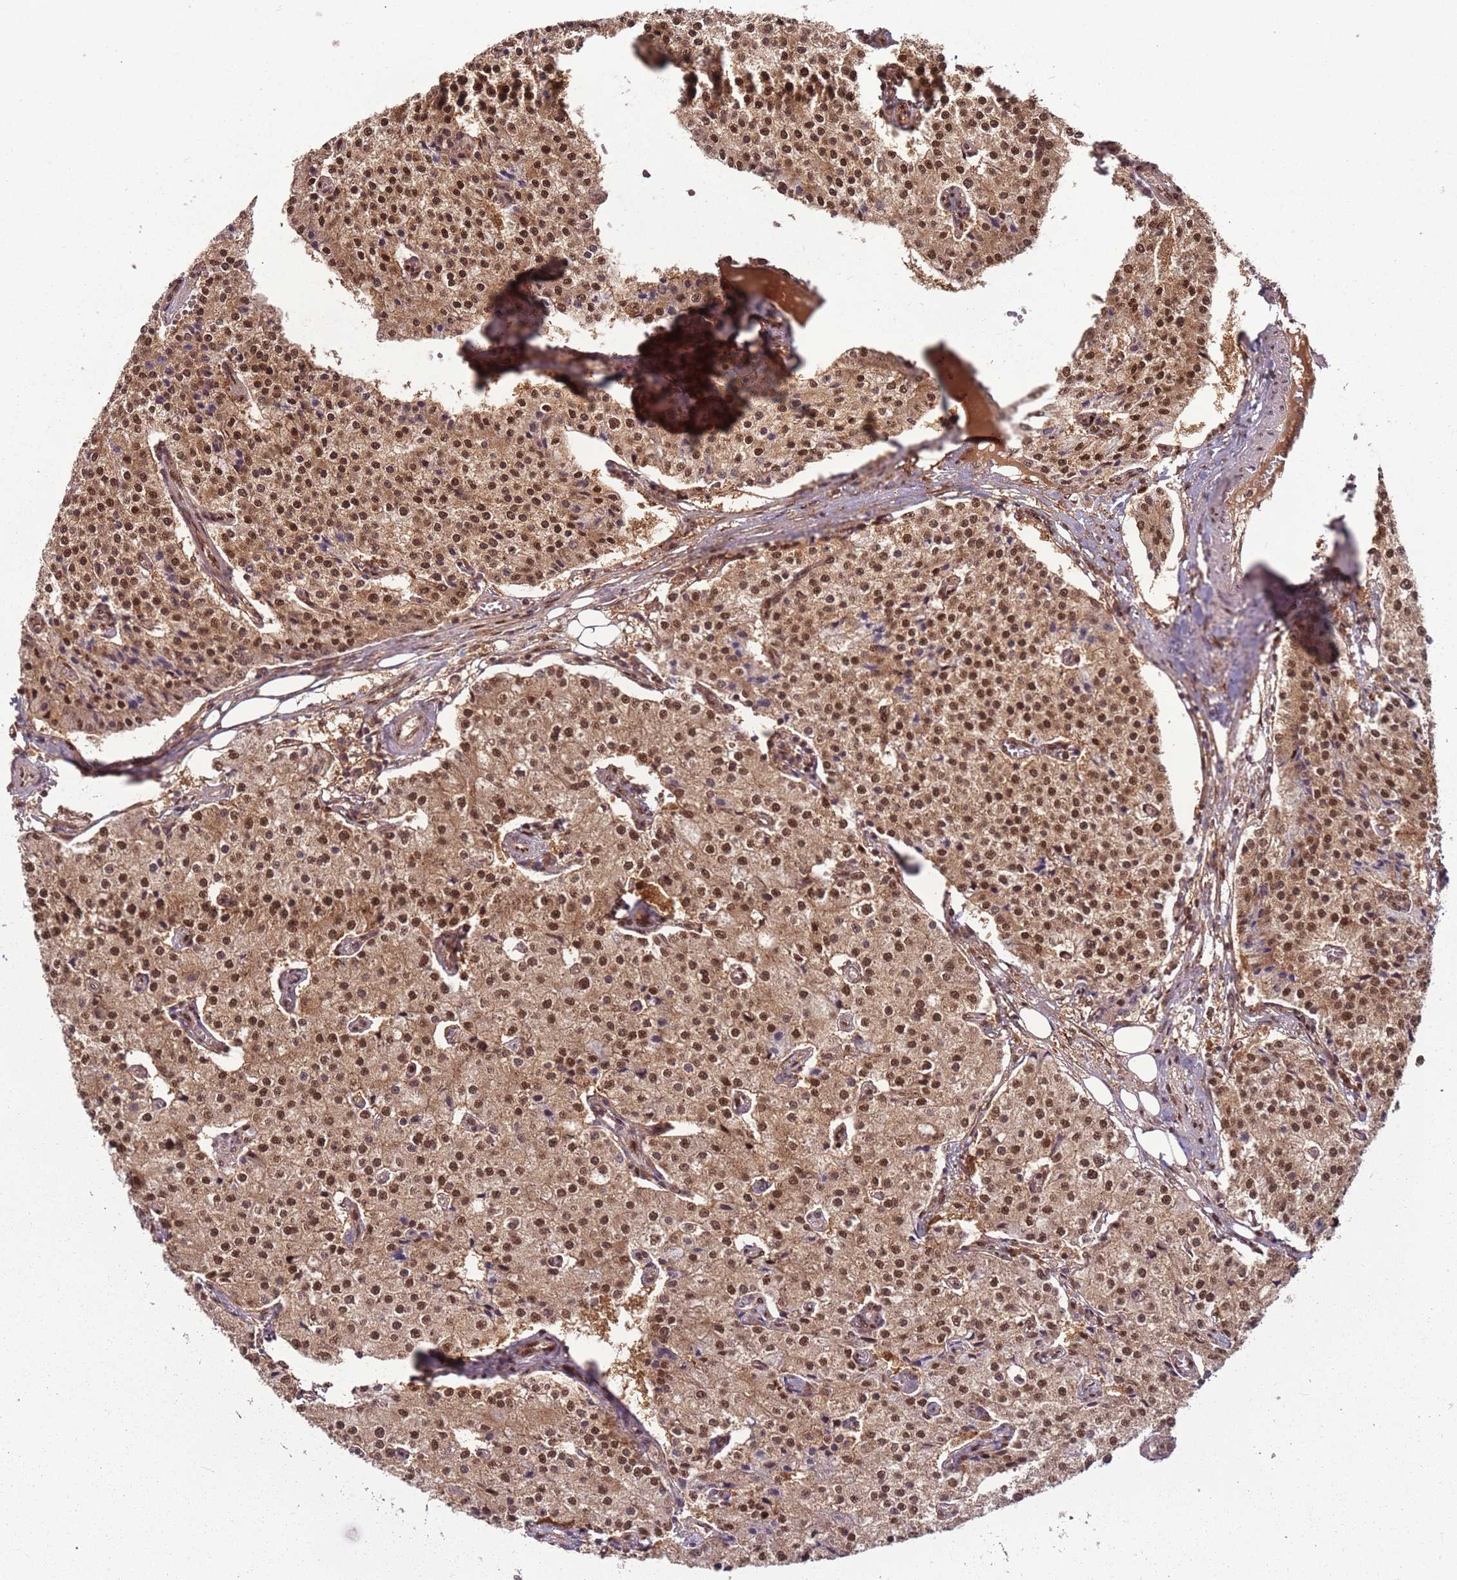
{"staining": {"intensity": "moderate", "quantity": ">75%", "location": "nuclear"}, "tissue": "carcinoid", "cell_type": "Tumor cells", "image_type": "cancer", "snomed": [{"axis": "morphology", "description": "Carcinoid, malignant, NOS"}, {"axis": "topography", "description": "Colon"}], "caption": "Human carcinoid stained with a brown dye shows moderate nuclear positive positivity in about >75% of tumor cells.", "gene": "PGLS", "patient": {"sex": "female", "age": 52}}